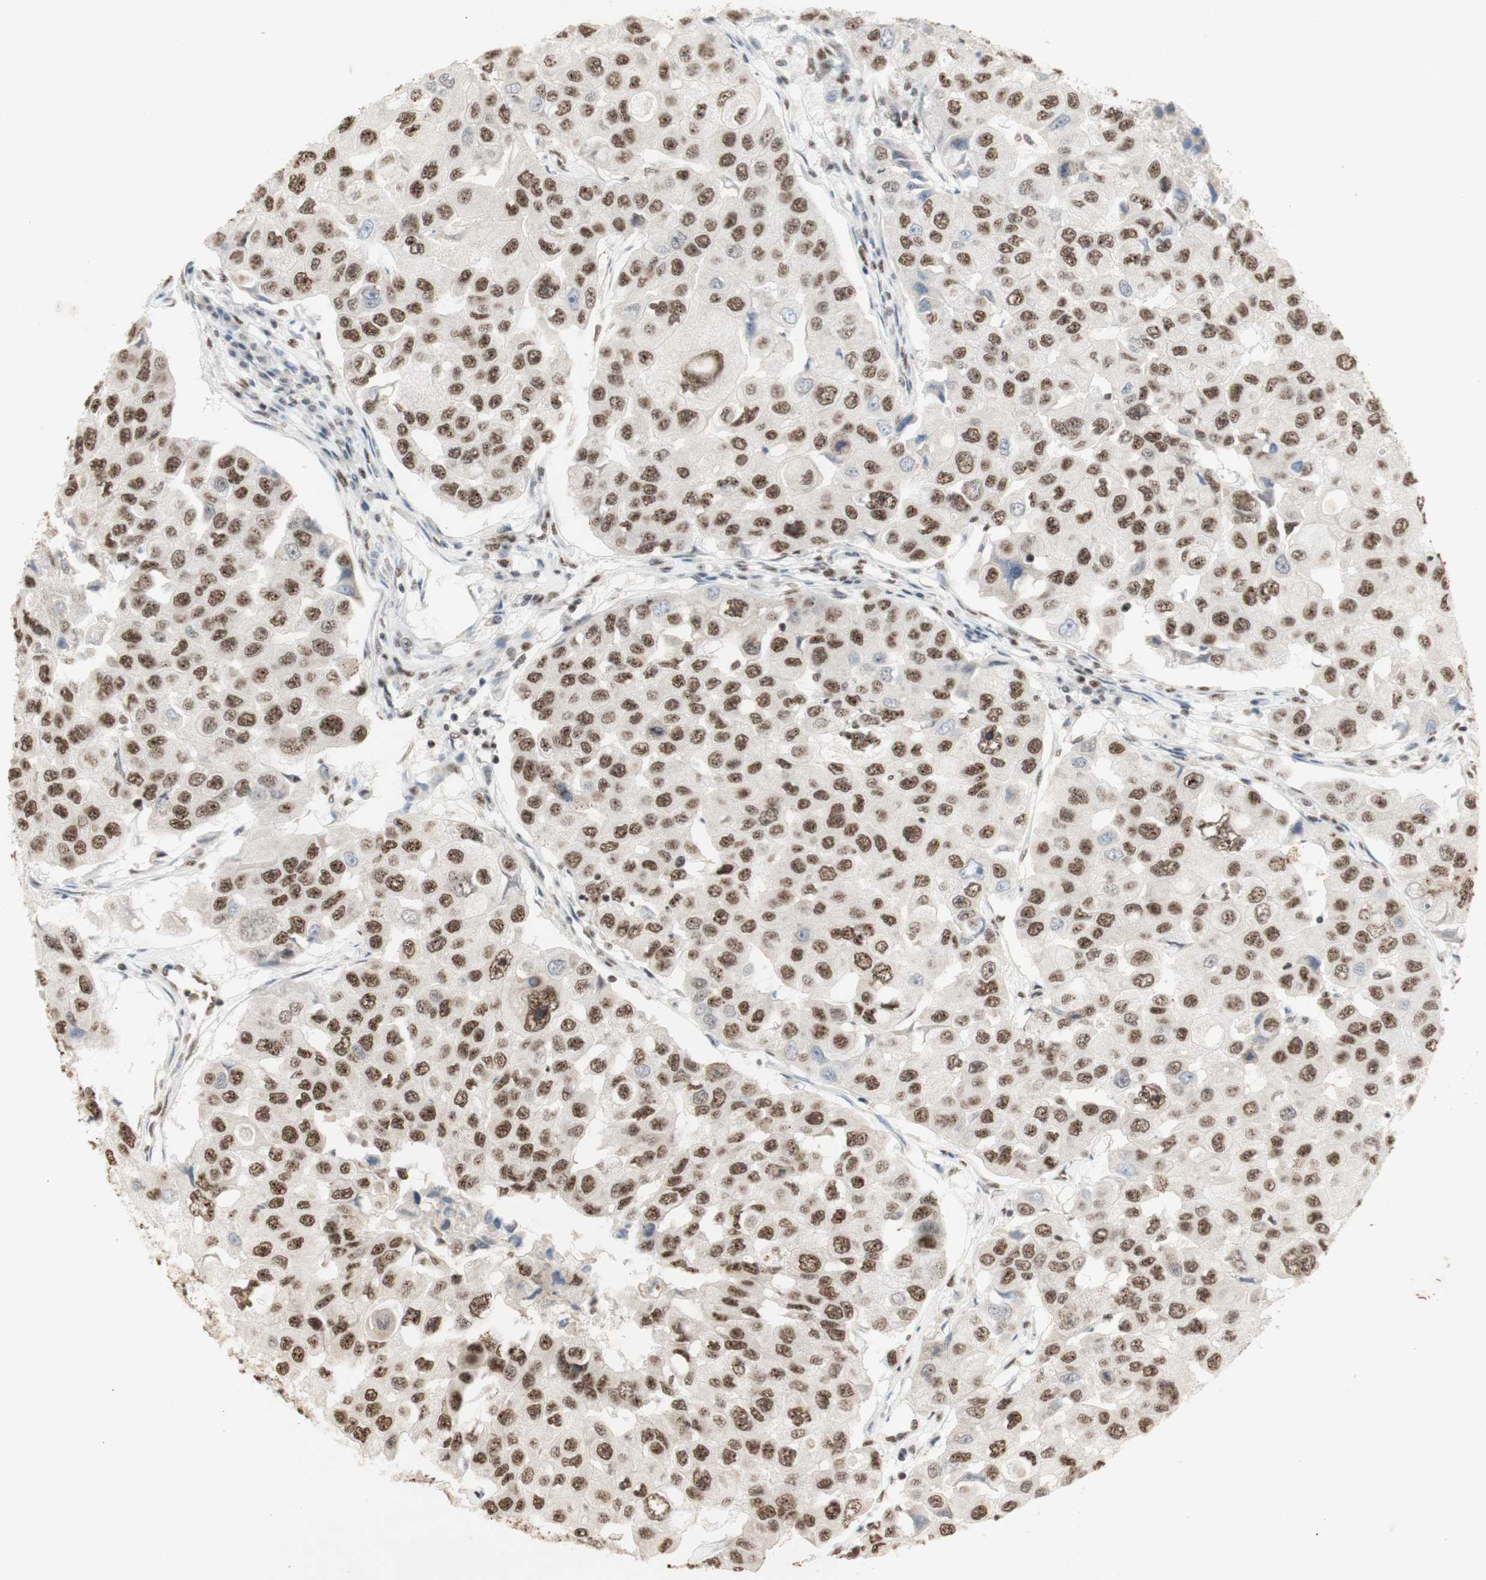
{"staining": {"intensity": "moderate", "quantity": ">75%", "location": "nuclear"}, "tissue": "breast cancer", "cell_type": "Tumor cells", "image_type": "cancer", "snomed": [{"axis": "morphology", "description": "Duct carcinoma"}, {"axis": "topography", "description": "Breast"}], "caption": "Immunohistochemistry image of neoplastic tissue: human intraductal carcinoma (breast) stained using immunohistochemistry (IHC) demonstrates medium levels of moderate protein expression localized specifically in the nuclear of tumor cells, appearing as a nuclear brown color.", "gene": "SNRPB", "patient": {"sex": "female", "age": 27}}